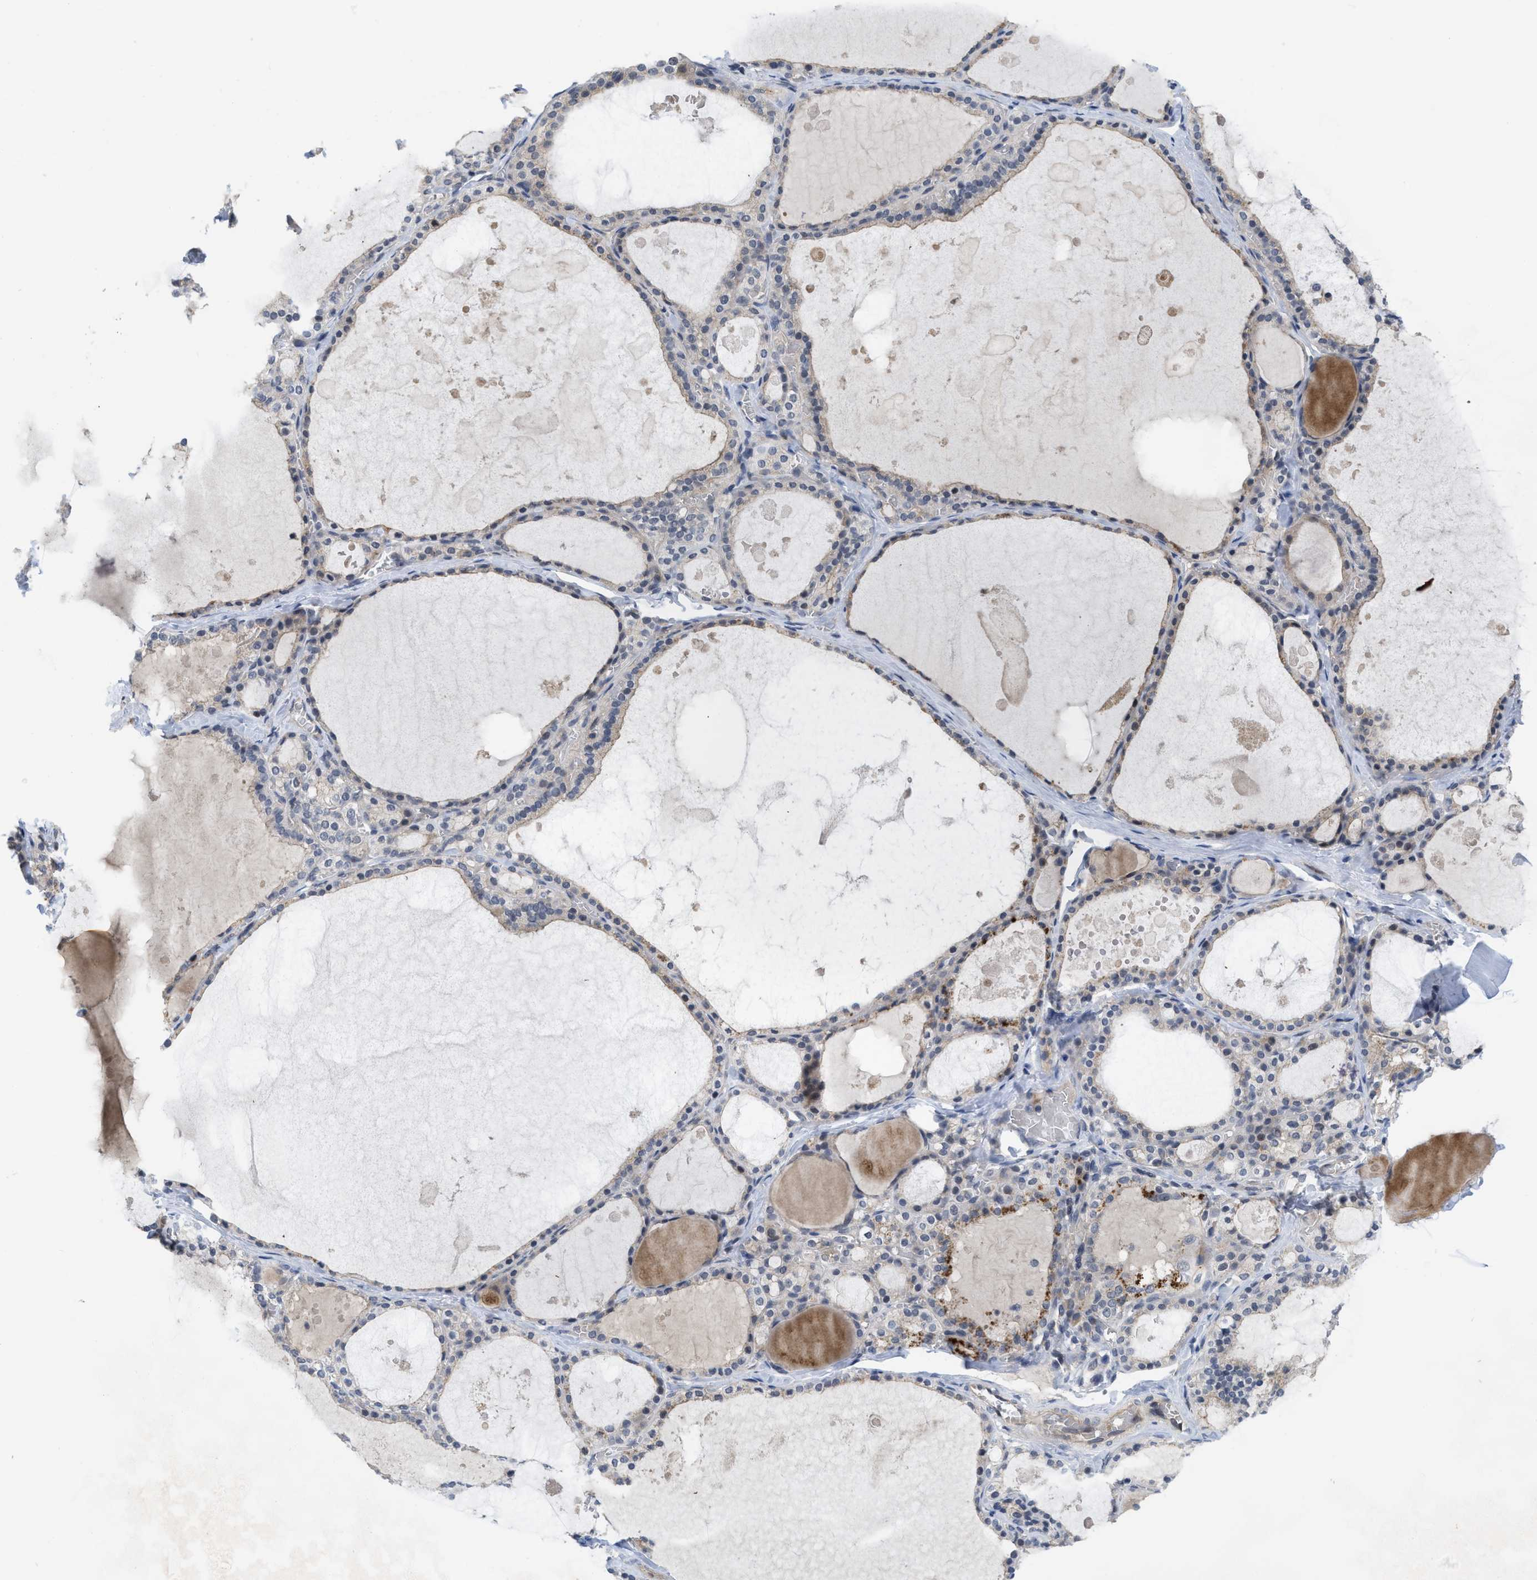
{"staining": {"intensity": "weak", "quantity": "25%-75%", "location": "cytoplasmic/membranous"}, "tissue": "thyroid gland", "cell_type": "Glandular cells", "image_type": "normal", "snomed": [{"axis": "morphology", "description": "Normal tissue, NOS"}, {"axis": "topography", "description": "Thyroid gland"}], "caption": "Protein expression analysis of benign human thyroid gland reveals weak cytoplasmic/membranous staining in about 25%-75% of glandular cells.", "gene": "LDAF1", "patient": {"sex": "male", "age": 56}}